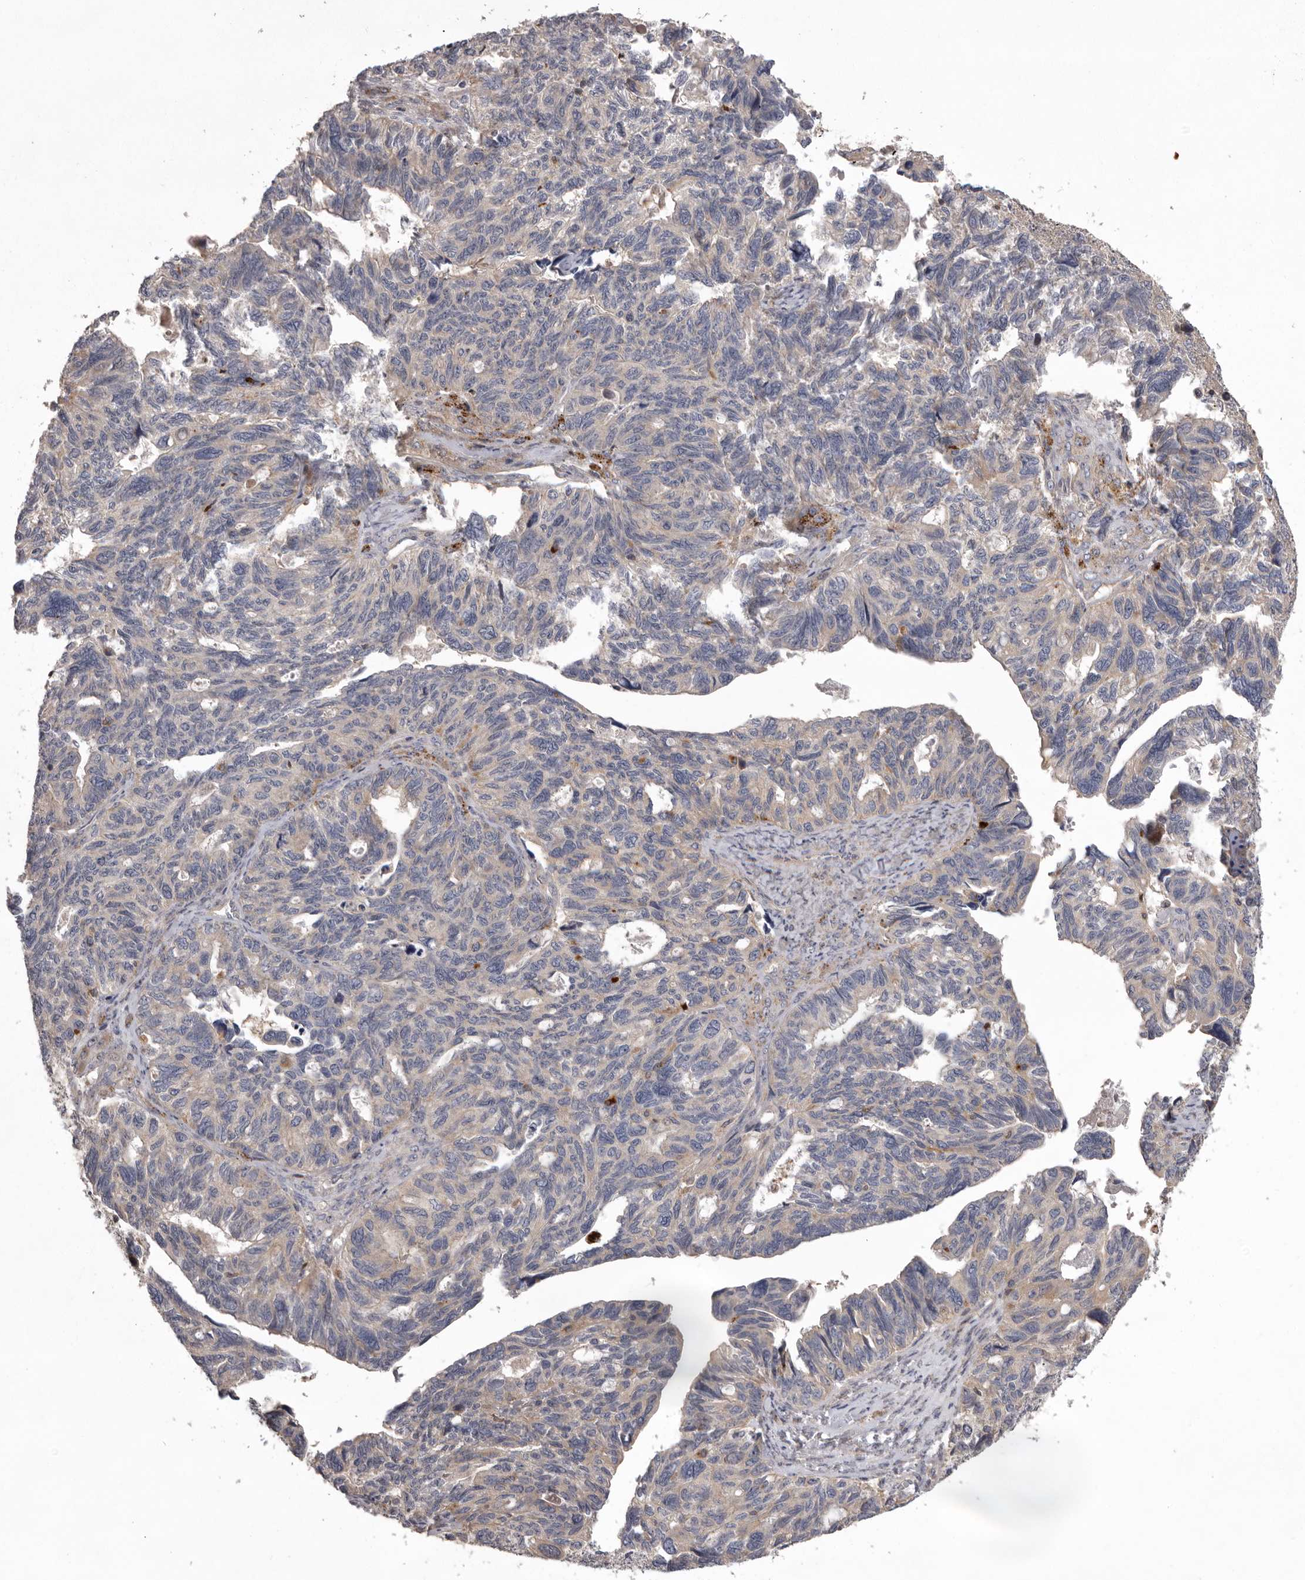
{"staining": {"intensity": "weak", "quantity": "<25%", "location": "cytoplasmic/membranous"}, "tissue": "ovarian cancer", "cell_type": "Tumor cells", "image_type": "cancer", "snomed": [{"axis": "morphology", "description": "Cystadenocarcinoma, serous, NOS"}, {"axis": "topography", "description": "Ovary"}], "caption": "IHC histopathology image of ovarian cancer (serous cystadenocarcinoma) stained for a protein (brown), which exhibits no staining in tumor cells.", "gene": "WDR47", "patient": {"sex": "female", "age": 79}}